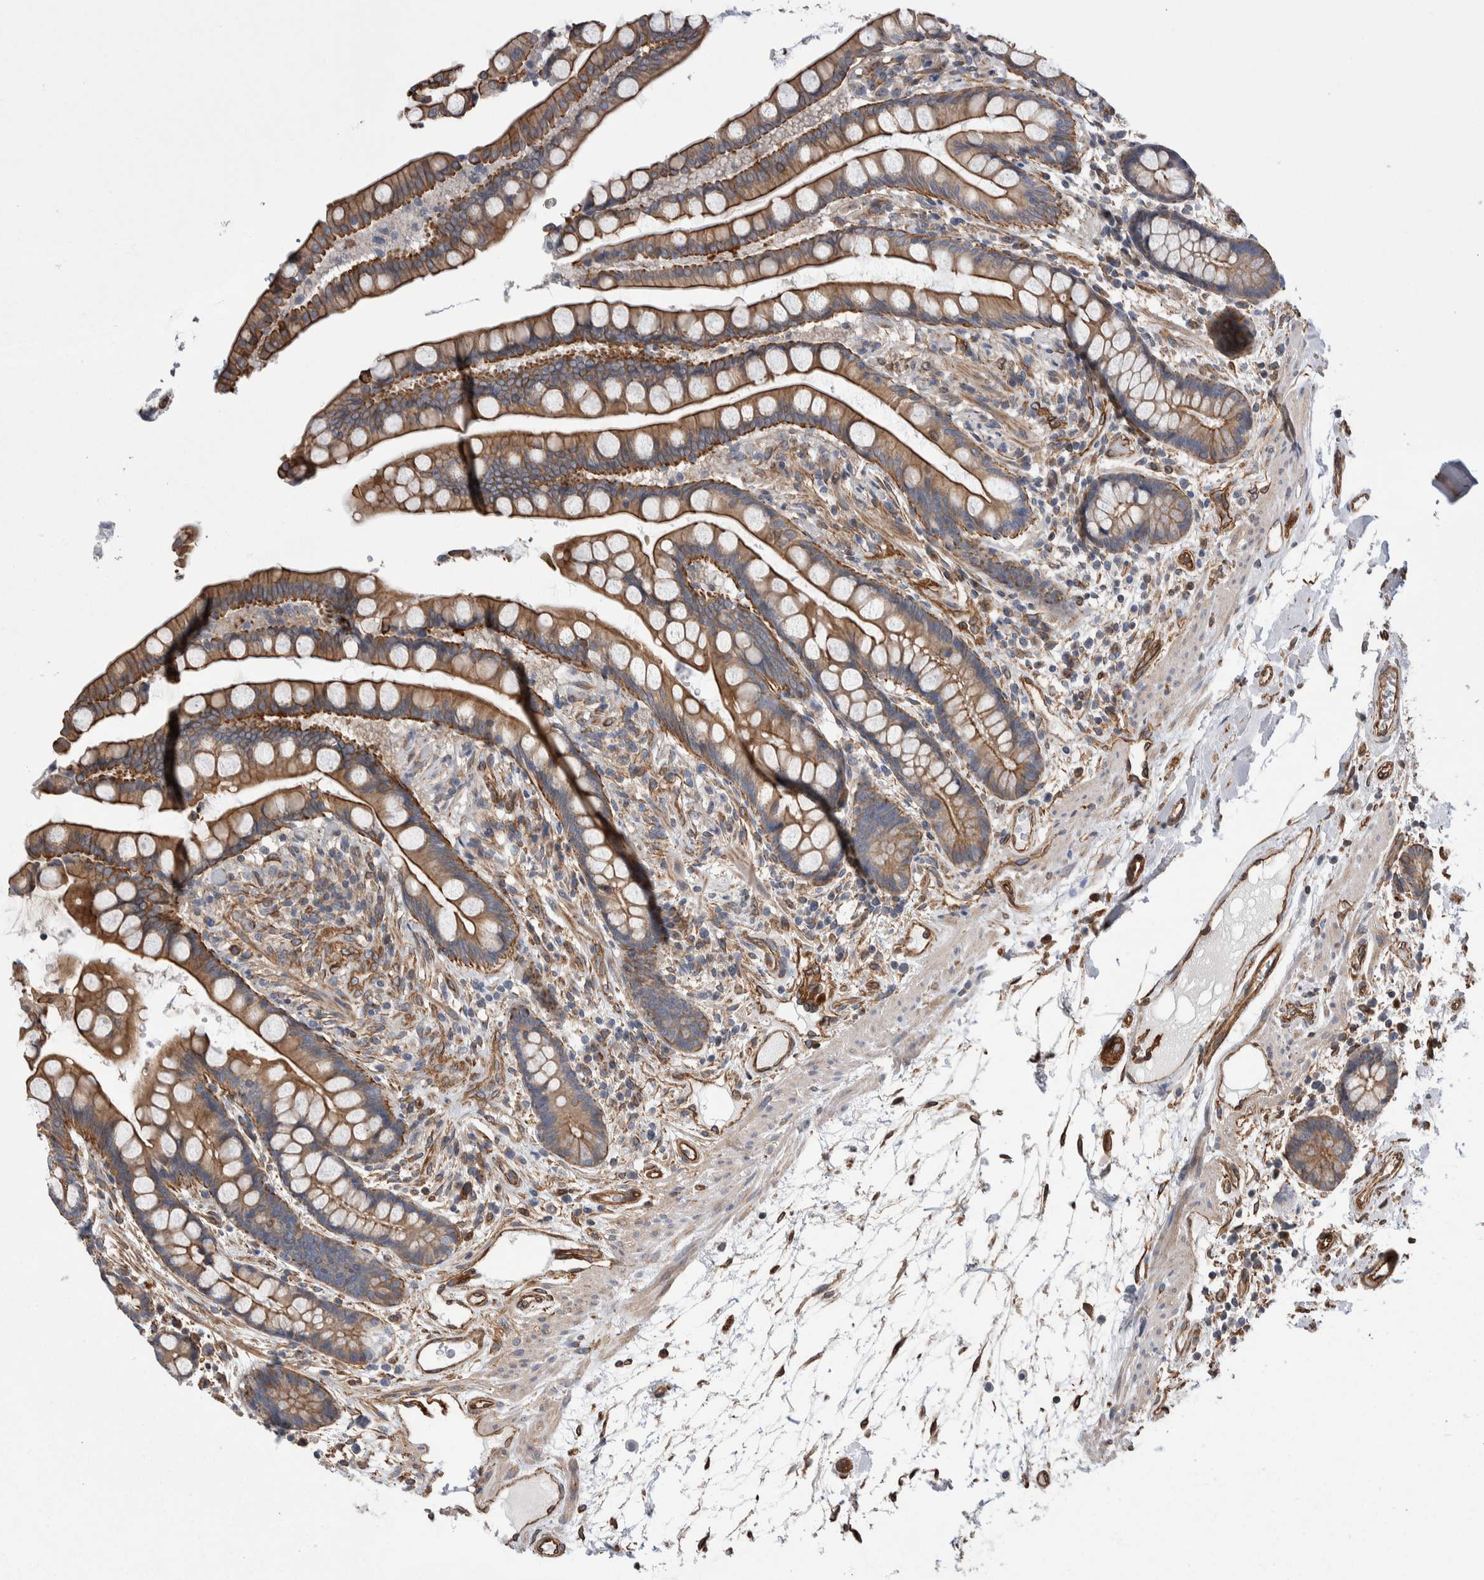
{"staining": {"intensity": "strong", "quantity": ">75%", "location": "cytoplasmic/membranous"}, "tissue": "colon", "cell_type": "Endothelial cells", "image_type": "normal", "snomed": [{"axis": "morphology", "description": "Normal tissue, NOS"}, {"axis": "topography", "description": "Colon"}], "caption": "Immunohistochemistry histopathology image of benign colon: human colon stained using IHC demonstrates high levels of strong protein expression localized specifically in the cytoplasmic/membranous of endothelial cells, appearing as a cytoplasmic/membranous brown color.", "gene": "KIF12", "patient": {"sex": "male", "age": 73}}